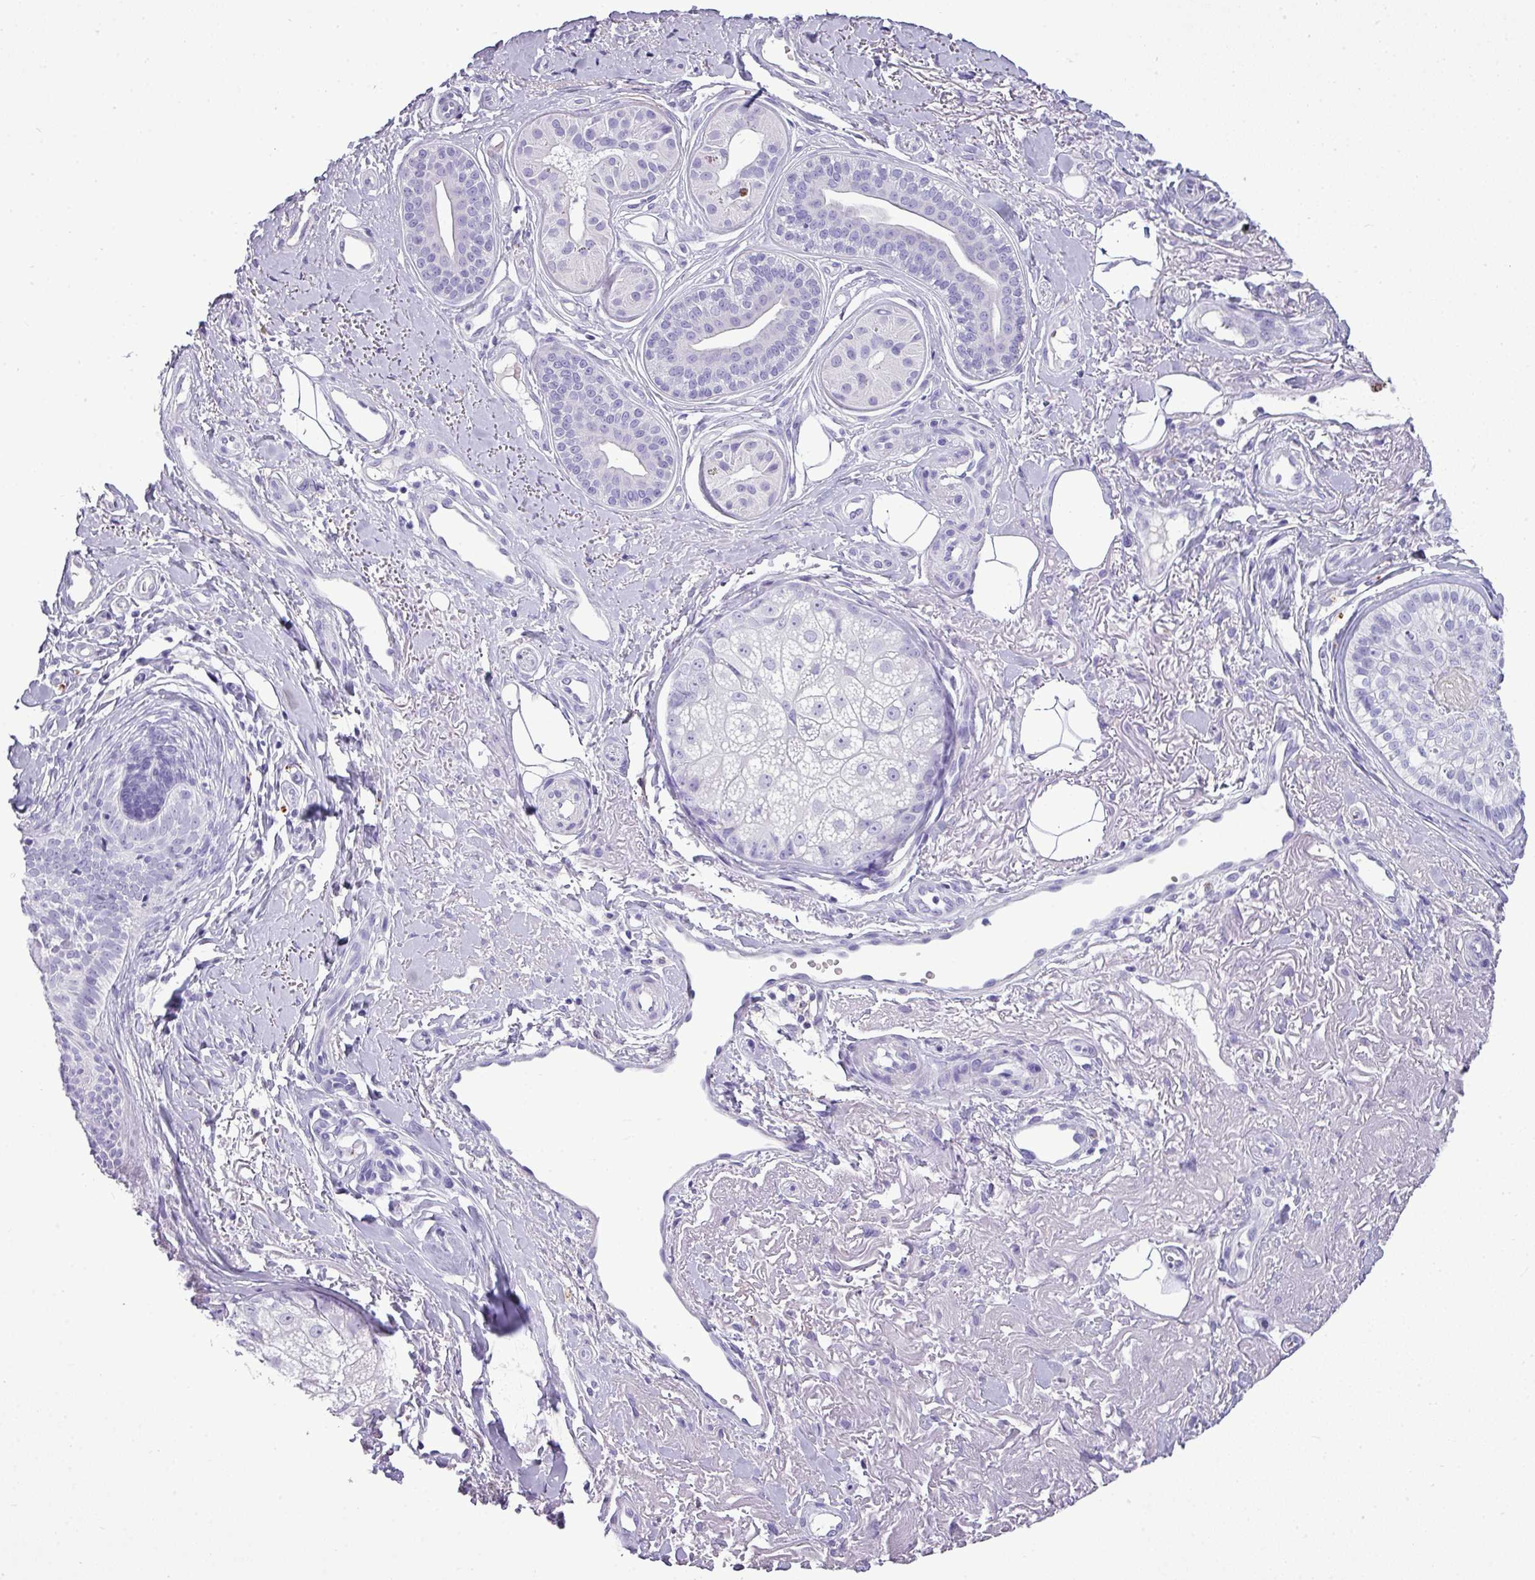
{"staining": {"intensity": "negative", "quantity": "none", "location": "none"}, "tissue": "skin cancer", "cell_type": "Tumor cells", "image_type": "cancer", "snomed": [{"axis": "morphology", "description": "Squamous cell carcinoma, NOS"}, {"axis": "topography", "description": "Skin"}], "caption": "Immunohistochemical staining of skin cancer shows no significant expression in tumor cells.", "gene": "RBMXL2", "patient": {"sex": "male", "age": 86}}